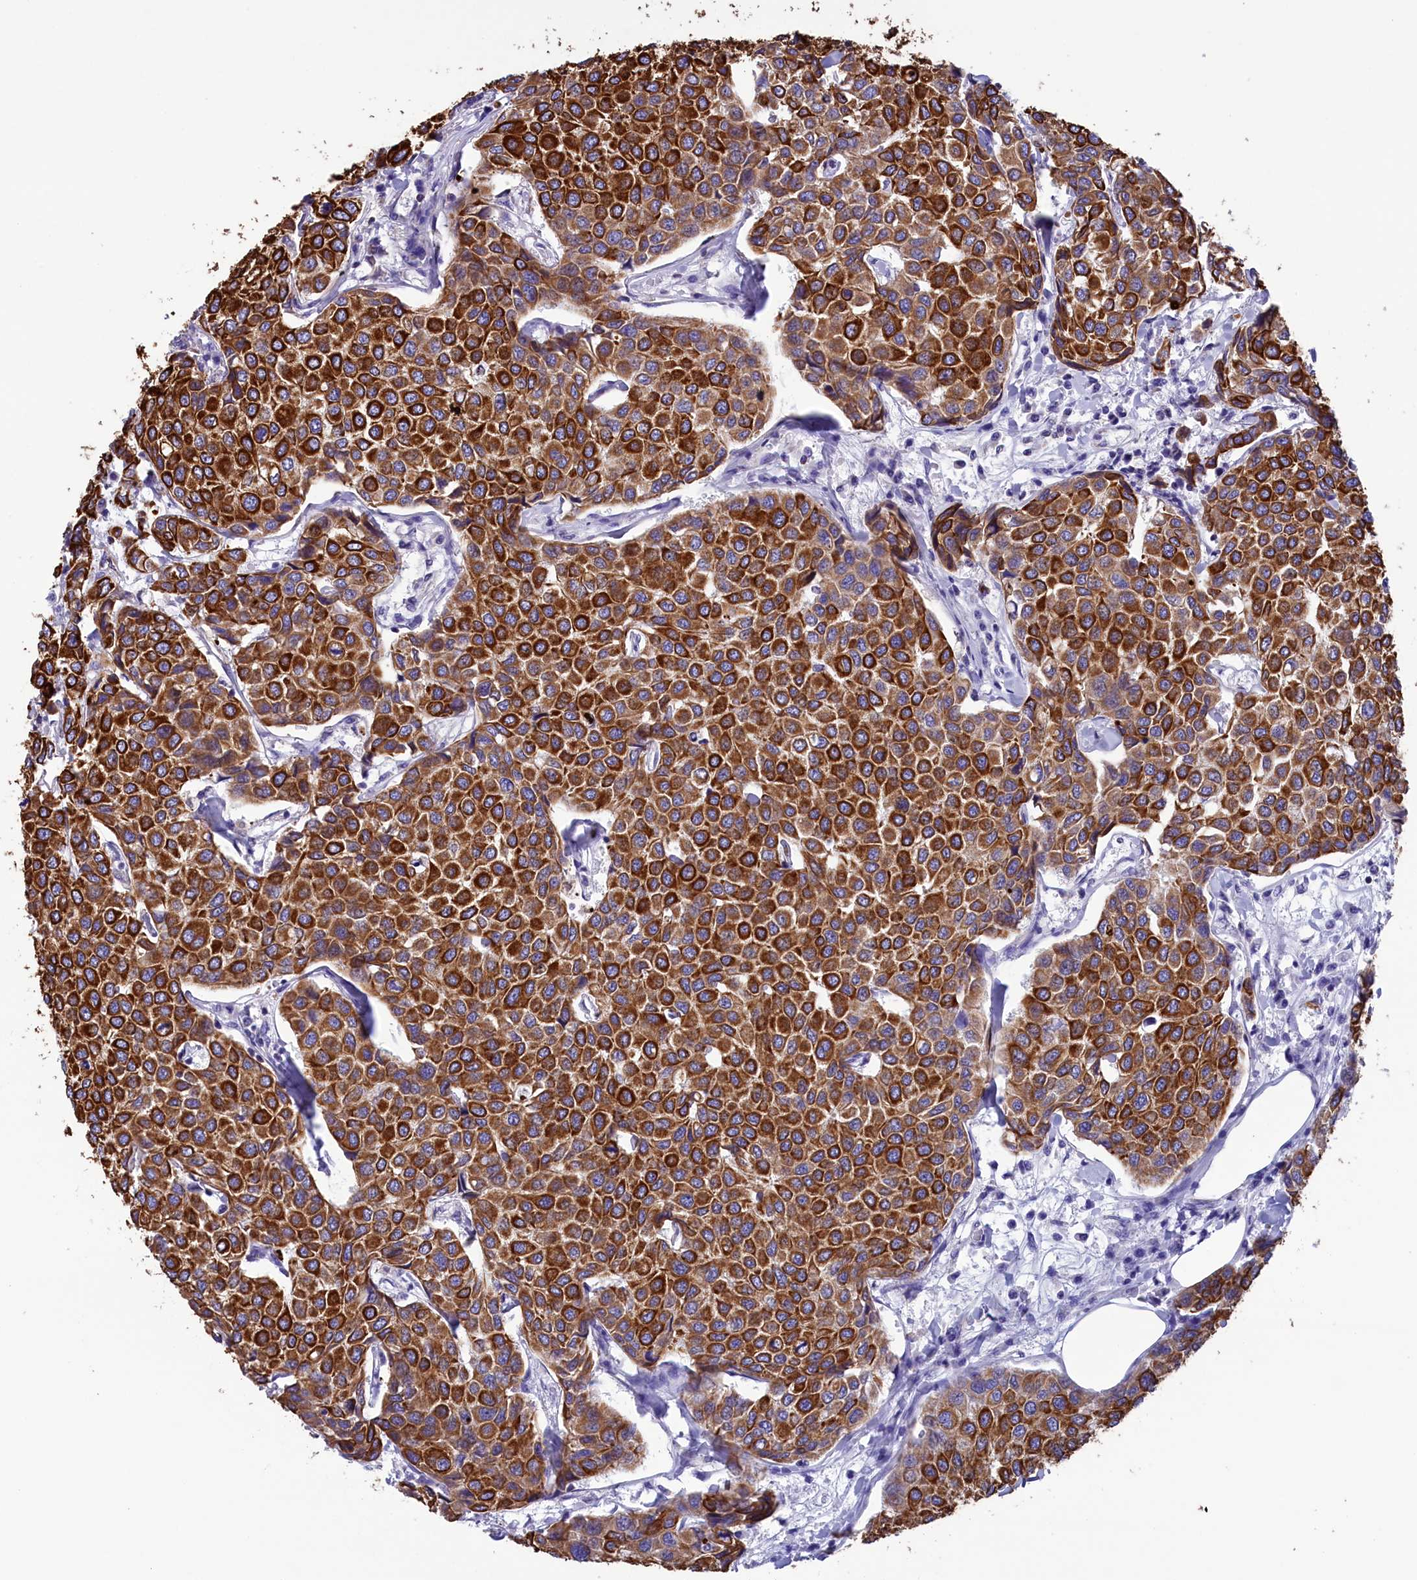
{"staining": {"intensity": "strong", "quantity": ">75%", "location": "cytoplasmic/membranous"}, "tissue": "breast cancer", "cell_type": "Tumor cells", "image_type": "cancer", "snomed": [{"axis": "morphology", "description": "Duct carcinoma"}, {"axis": "topography", "description": "Breast"}], "caption": "A photomicrograph of human breast intraductal carcinoma stained for a protein exhibits strong cytoplasmic/membranous brown staining in tumor cells. (IHC, brightfield microscopy, high magnification).", "gene": "GATB", "patient": {"sex": "female", "age": 55}}